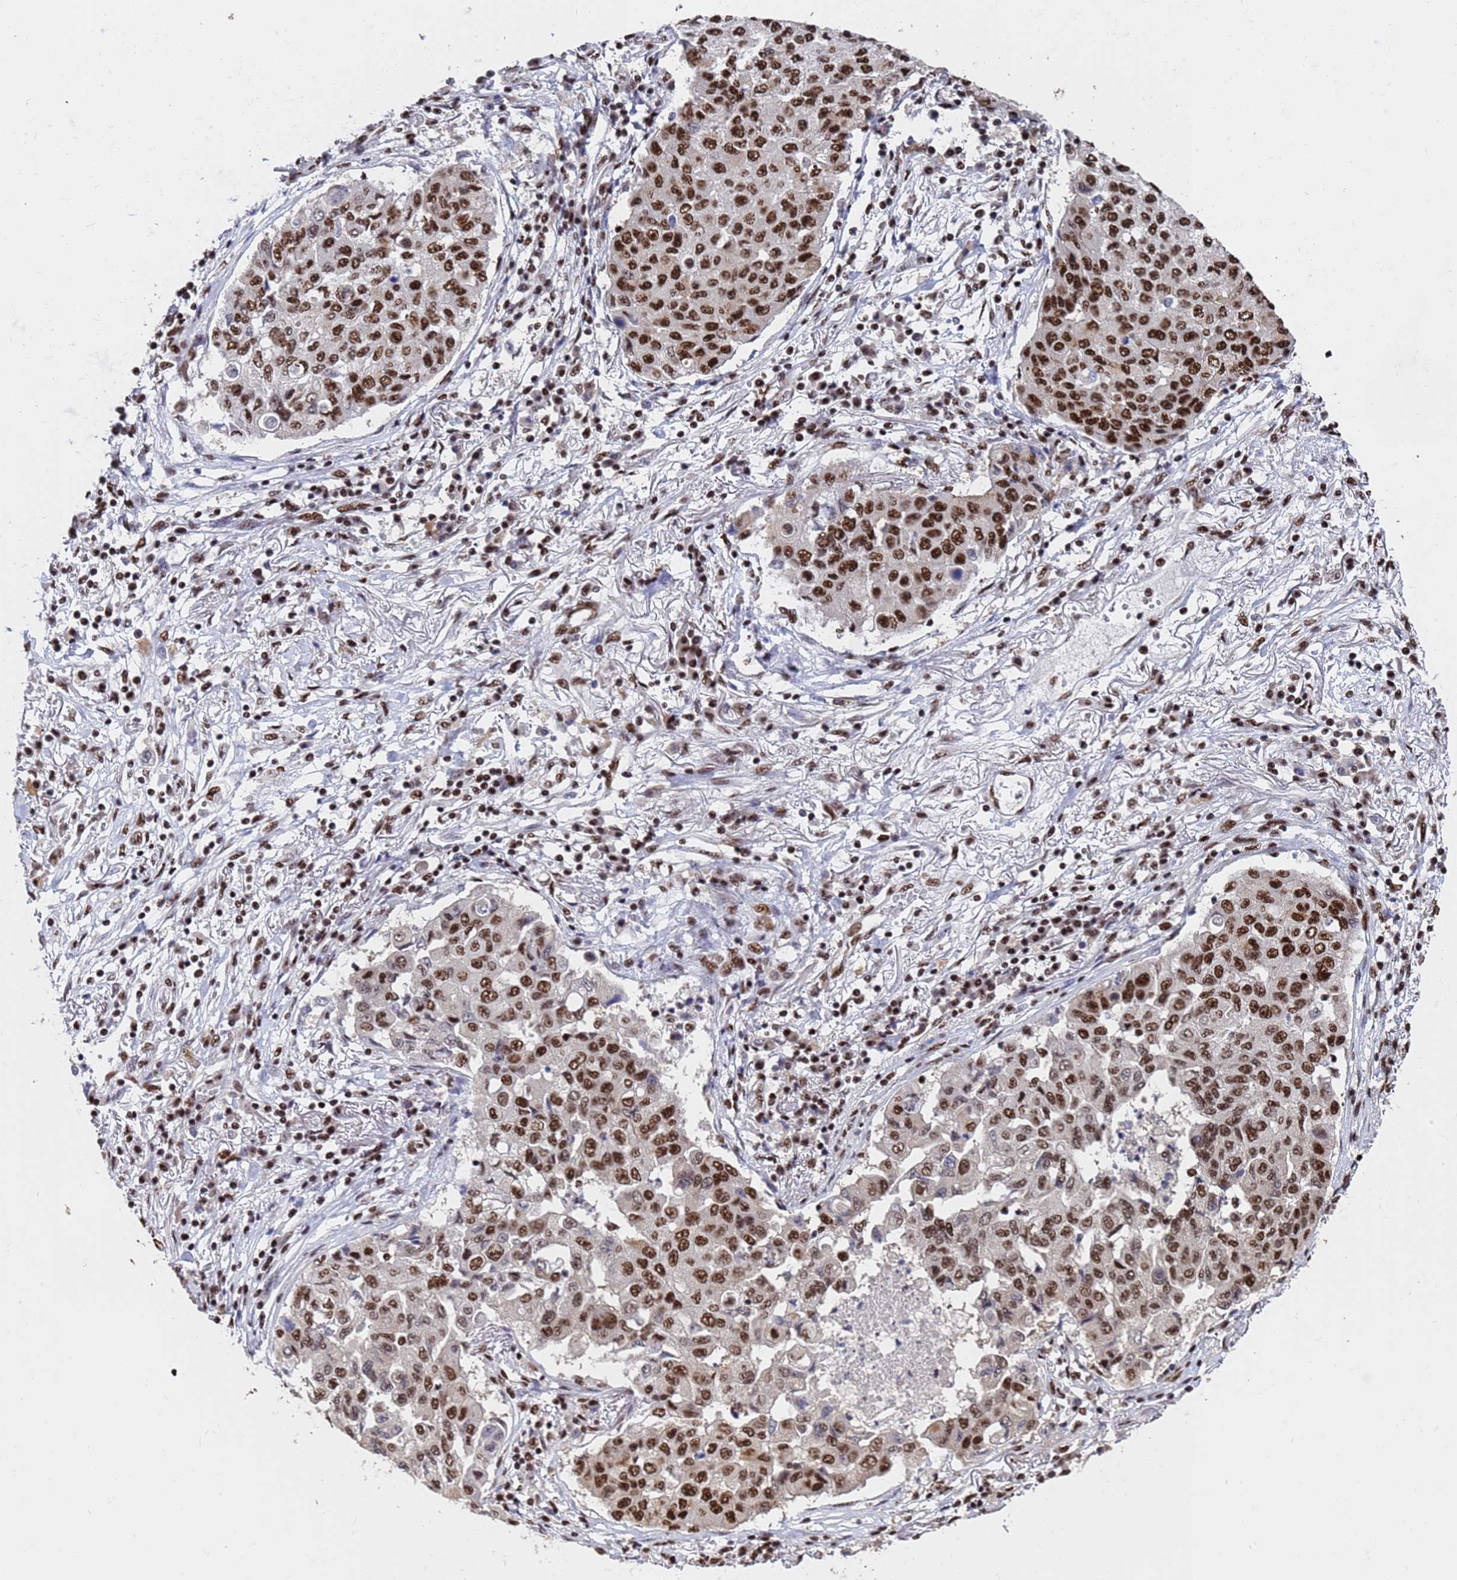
{"staining": {"intensity": "moderate", "quantity": ">75%", "location": "nuclear"}, "tissue": "lung cancer", "cell_type": "Tumor cells", "image_type": "cancer", "snomed": [{"axis": "morphology", "description": "Squamous cell carcinoma, NOS"}, {"axis": "topography", "description": "Lung"}], "caption": "Protein expression analysis of human squamous cell carcinoma (lung) reveals moderate nuclear positivity in about >75% of tumor cells.", "gene": "SF3B2", "patient": {"sex": "male", "age": 74}}